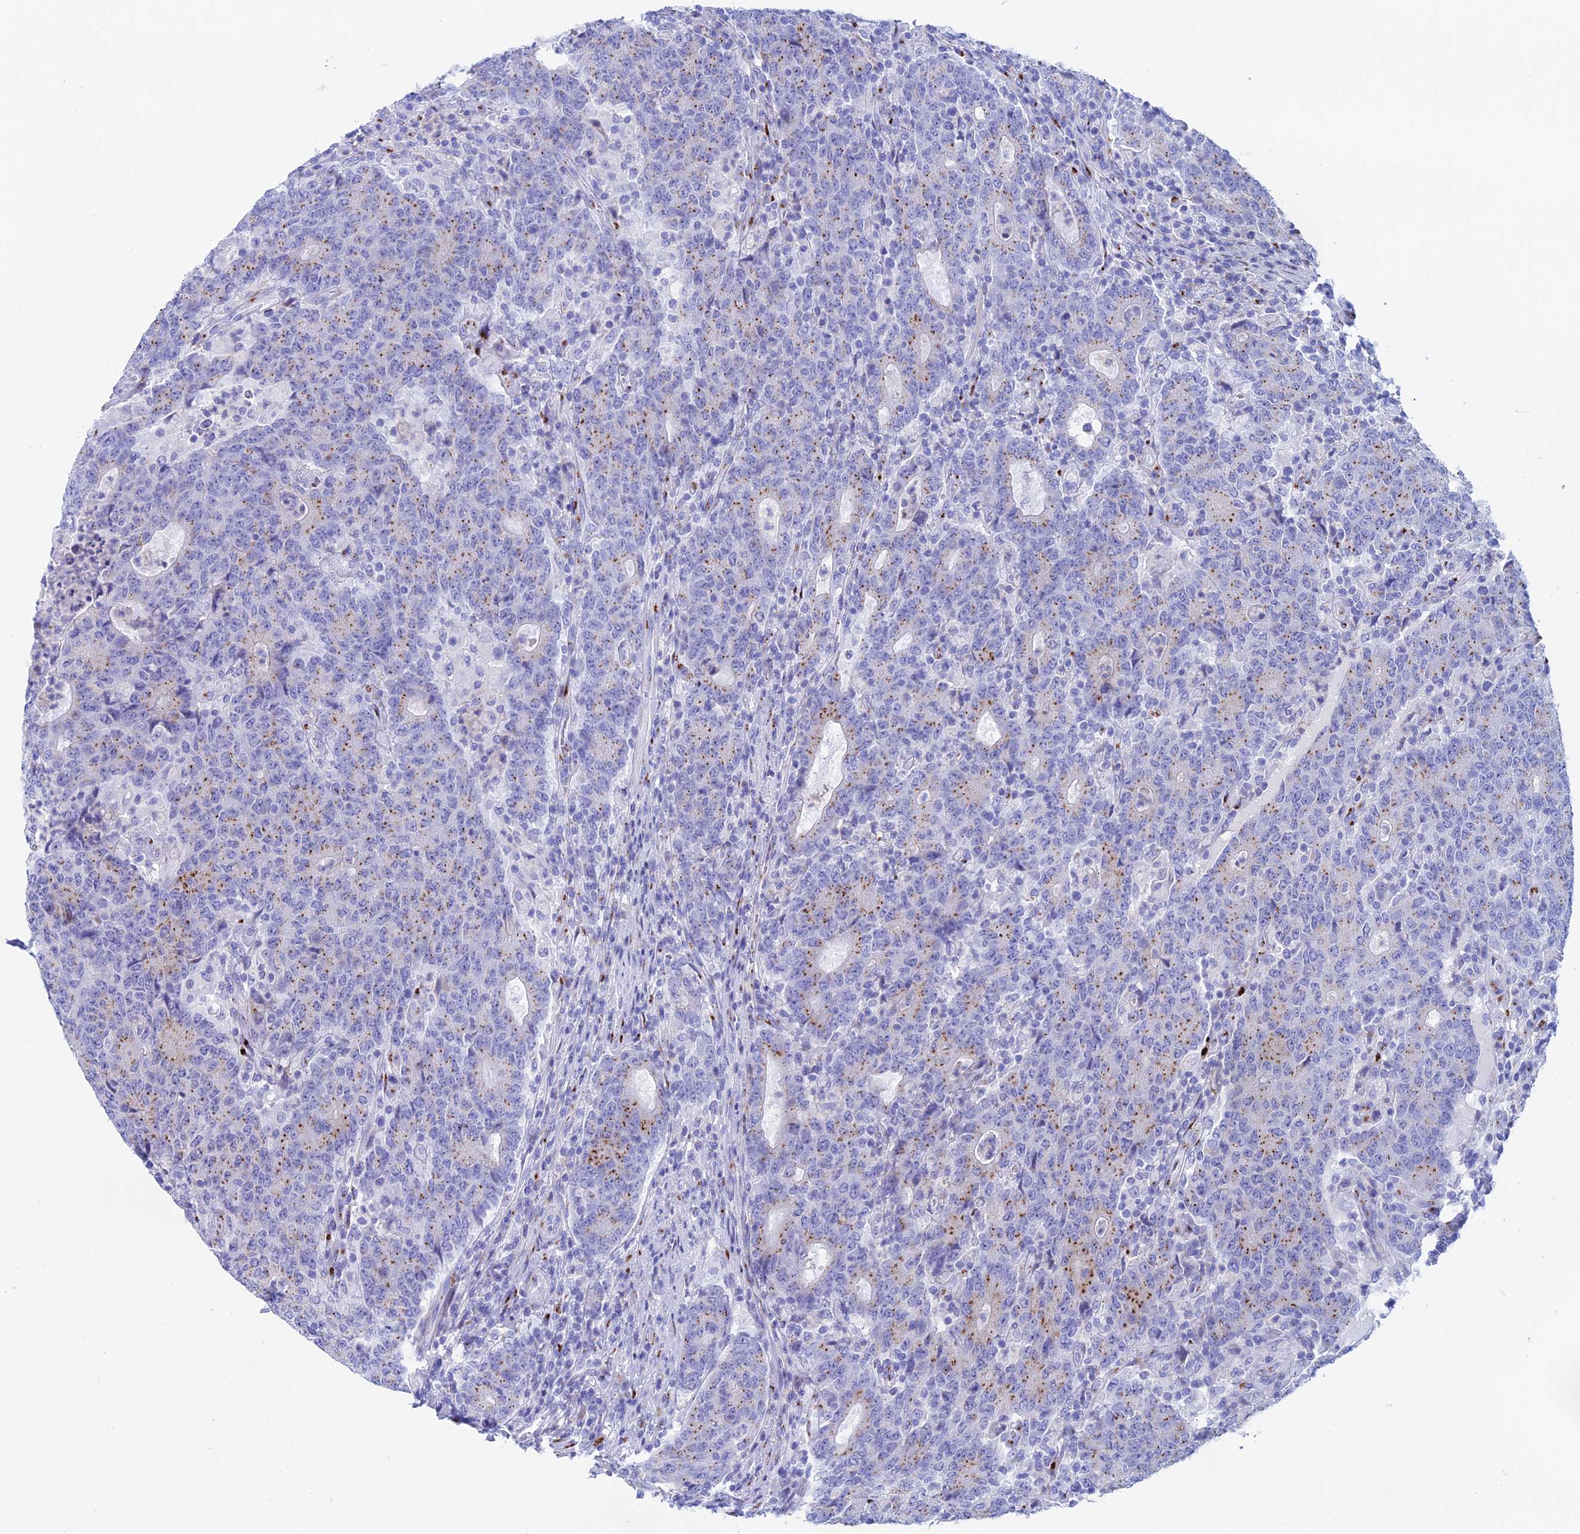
{"staining": {"intensity": "moderate", "quantity": "25%-75%", "location": "cytoplasmic/membranous"}, "tissue": "colorectal cancer", "cell_type": "Tumor cells", "image_type": "cancer", "snomed": [{"axis": "morphology", "description": "Adenocarcinoma, NOS"}, {"axis": "topography", "description": "Colon"}], "caption": "IHC of adenocarcinoma (colorectal) reveals medium levels of moderate cytoplasmic/membranous staining in about 25%-75% of tumor cells.", "gene": "ERICH4", "patient": {"sex": "female", "age": 75}}